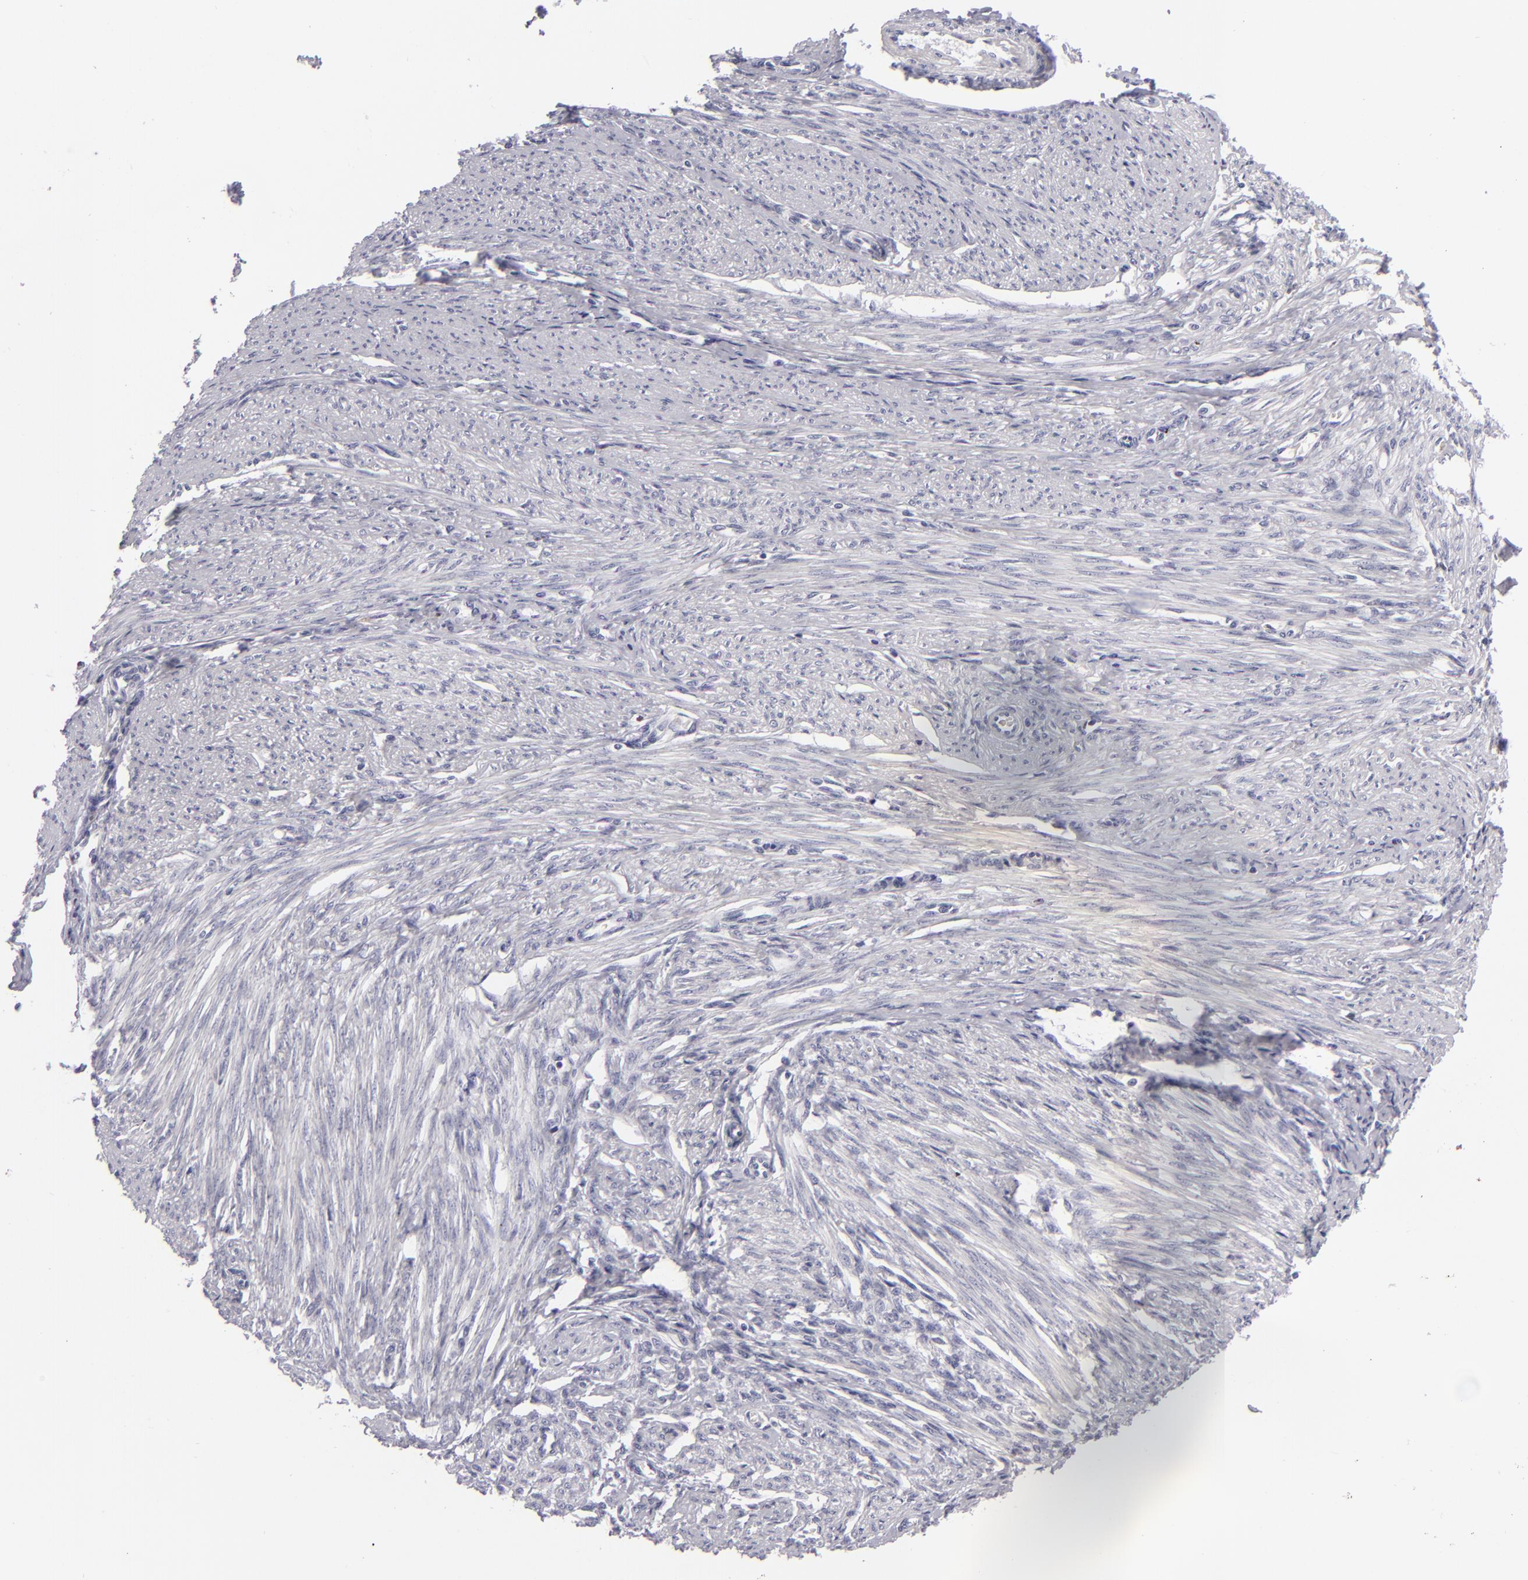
{"staining": {"intensity": "negative", "quantity": "none", "location": "none"}, "tissue": "endometrial cancer", "cell_type": "Tumor cells", "image_type": "cancer", "snomed": [{"axis": "morphology", "description": "Adenocarcinoma, NOS"}, {"axis": "topography", "description": "Endometrium"}], "caption": "Immunohistochemistry (IHC) micrograph of endometrial adenocarcinoma stained for a protein (brown), which reveals no positivity in tumor cells. (DAB (3,3'-diaminobenzidine) IHC, high magnification).", "gene": "F13A1", "patient": {"sex": "female", "age": 63}}